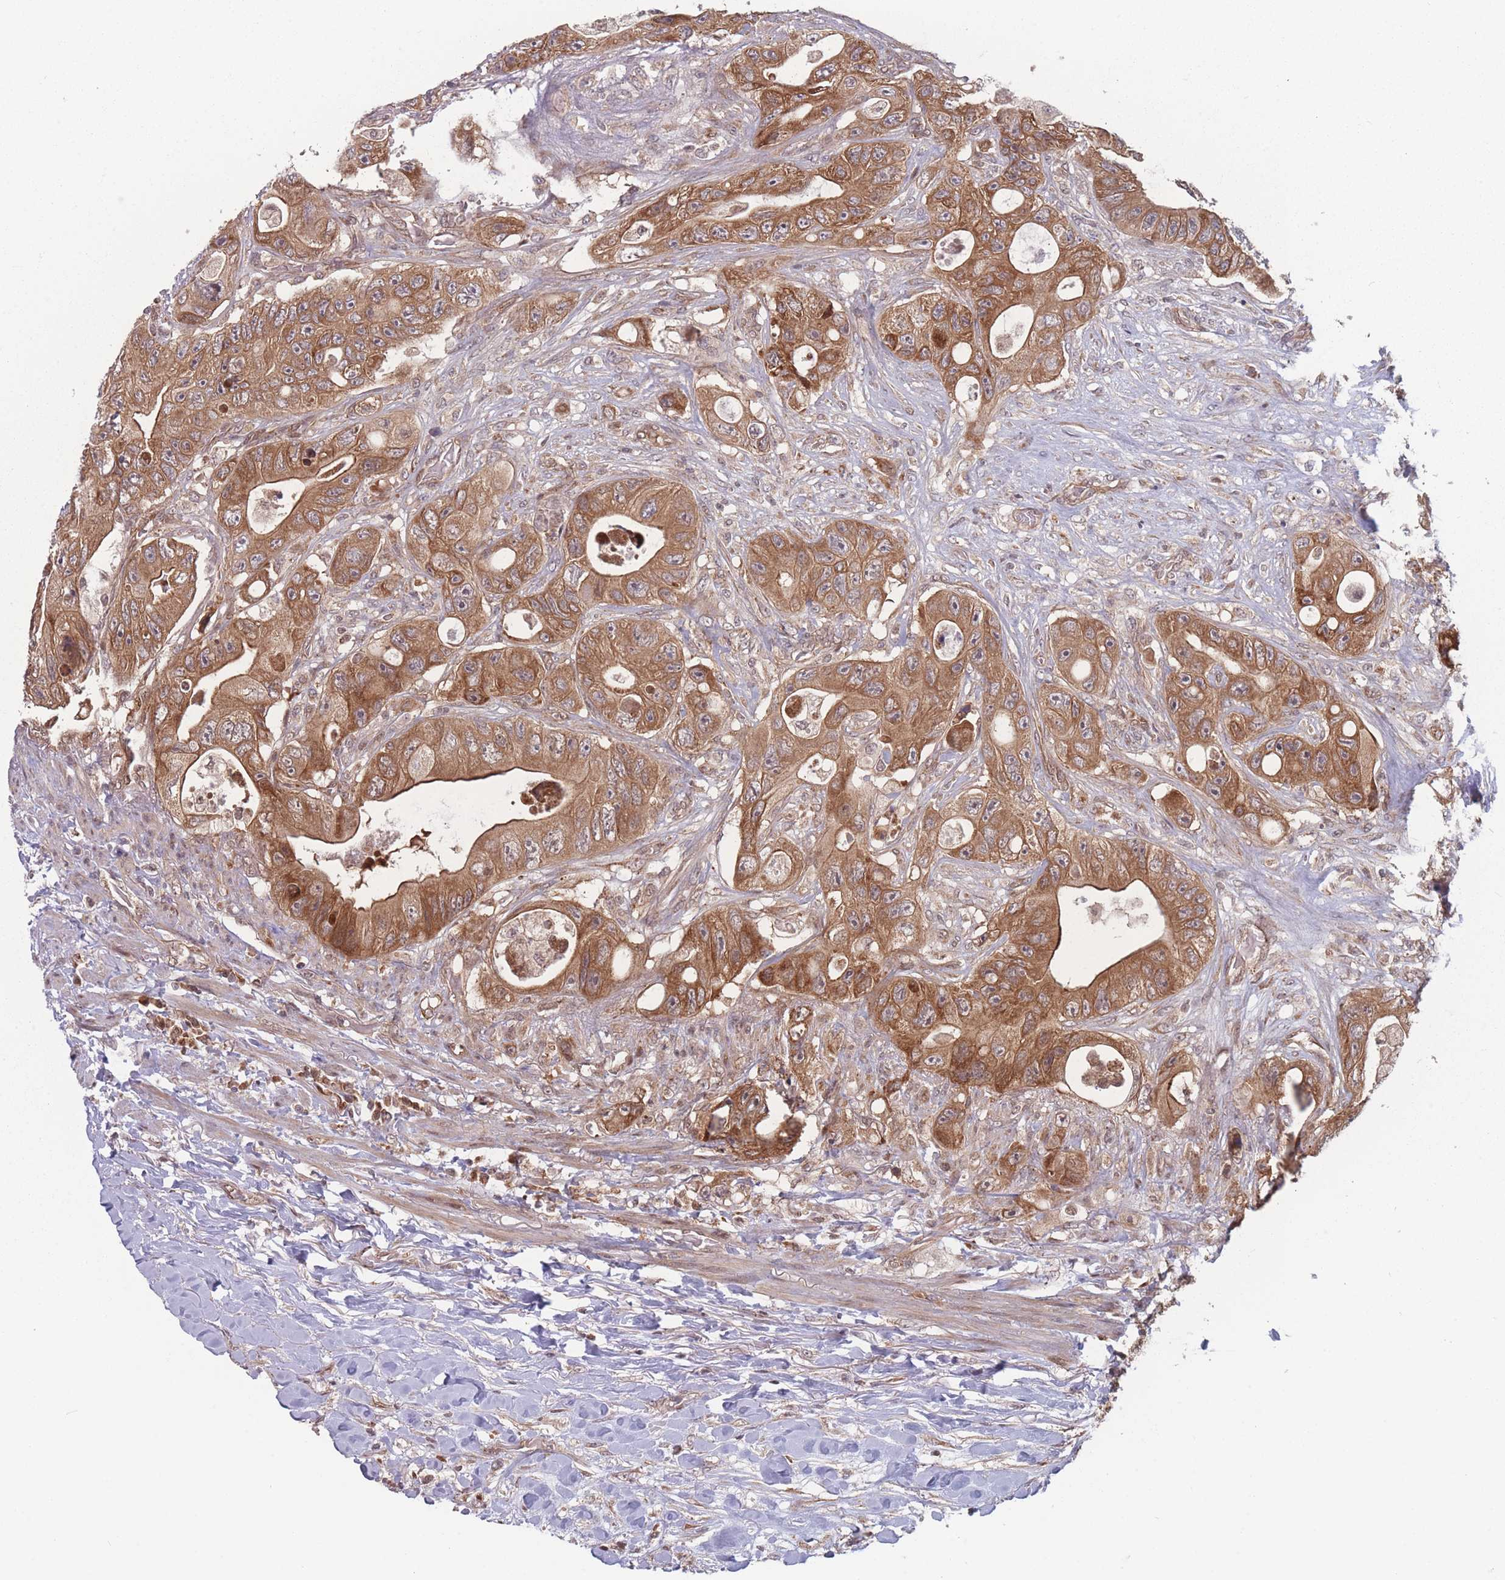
{"staining": {"intensity": "moderate", "quantity": ">75%", "location": "cytoplasmic/membranous"}, "tissue": "colorectal cancer", "cell_type": "Tumor cells", "image_type": "cancer", "snomed": [{"axis": "morphology", "description": "Adenocarcinoma, NOS"}, {"axis": "topography", "description": "Colon"}], "caption": "An image of colorectal cancer (adenocarcinoma) stained for a protein reveals moderate cytoplasmic/membranous brown staining in tumor cells.", "gene": "RPS18", "patient": {"sex": "female", "age": 46}}